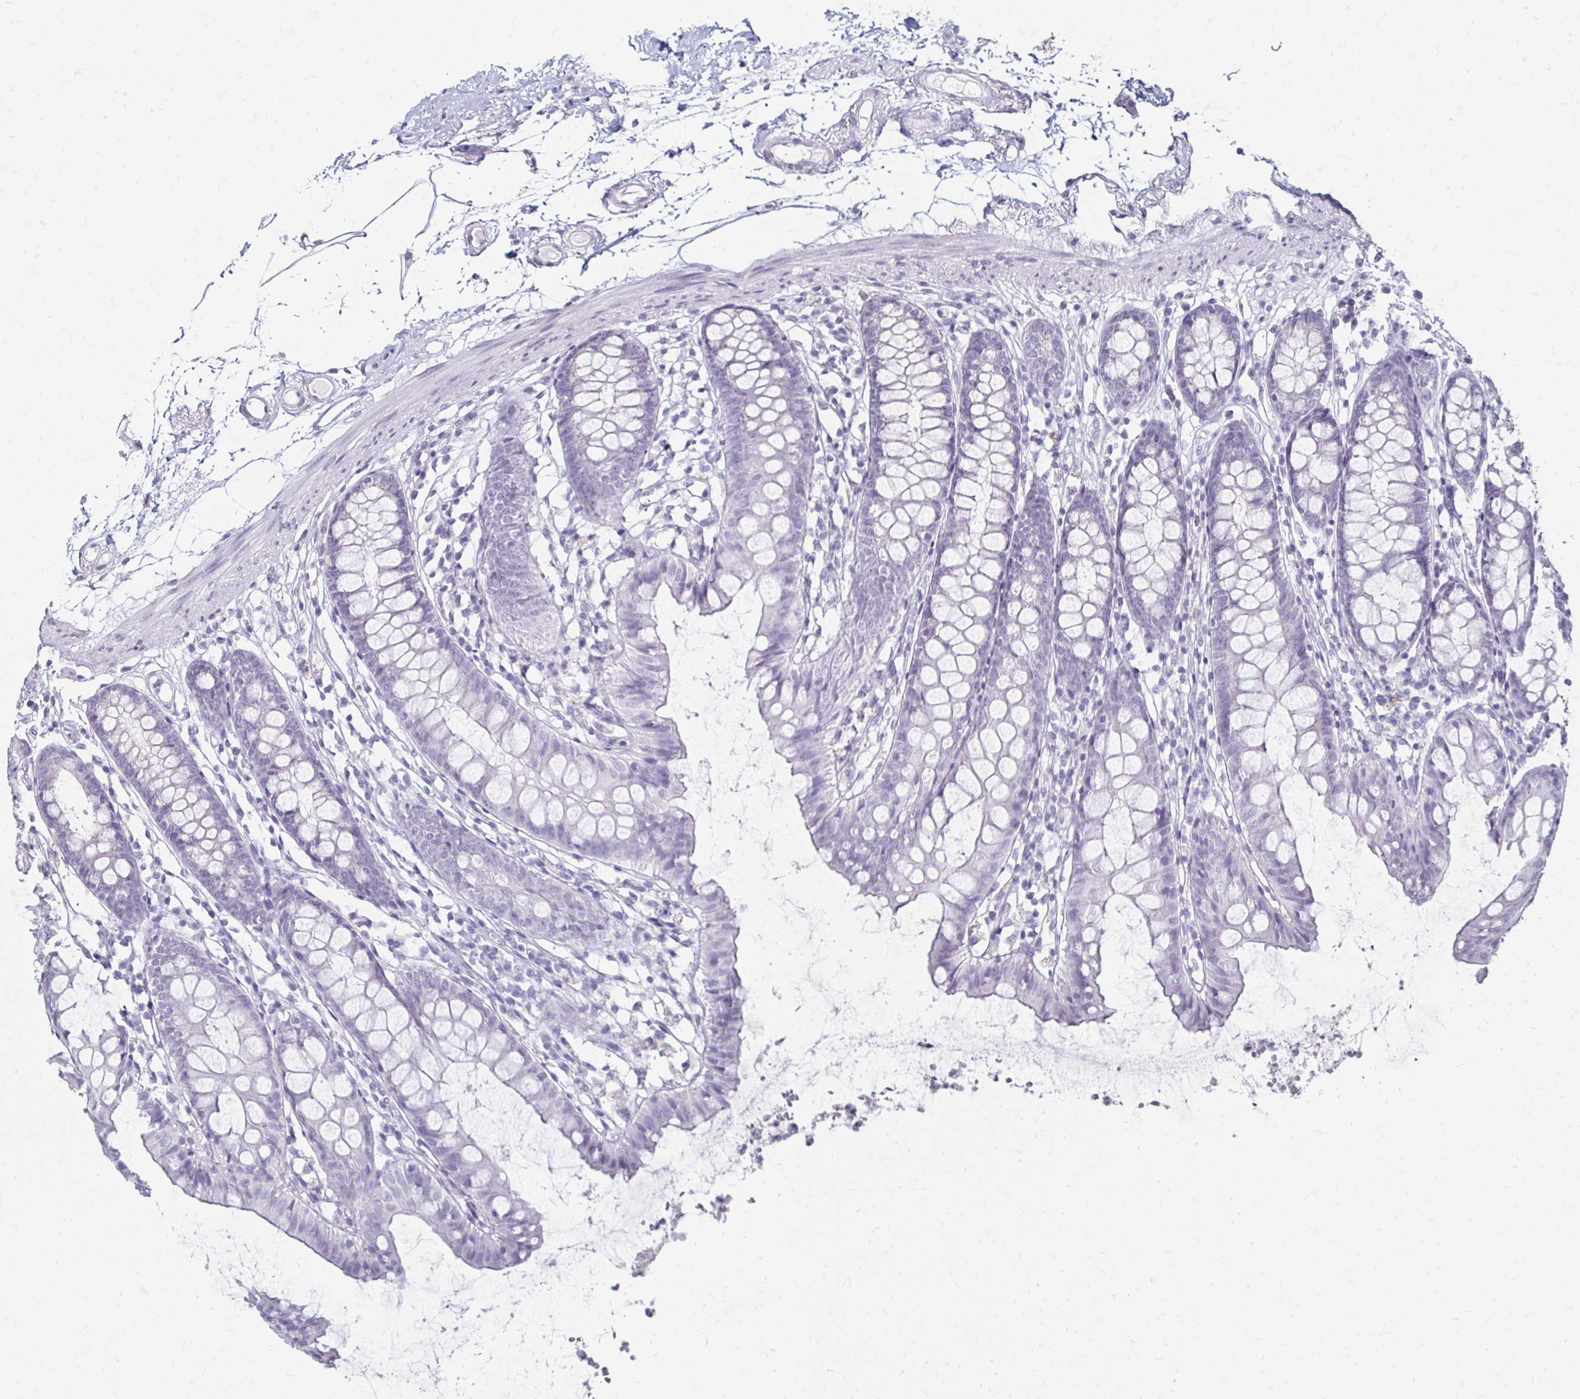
{"staining": {"intensity": "negative", "quantity": "none", "location": "none"}, "tissue": "colon", "cell_type": "Endothelial cells", "image_type": "normal", "snomed": [{"axis": "morphology", "description": "Normal tissue, NOS"}, {"axis": "topography", "description": "Colon"}], "caption": "Endothelial cells show no significant staining in normal colon. Nuclei are stained in blue.", "gene": "TOMM34", "patient": {"sex": "female", "age": 84}}